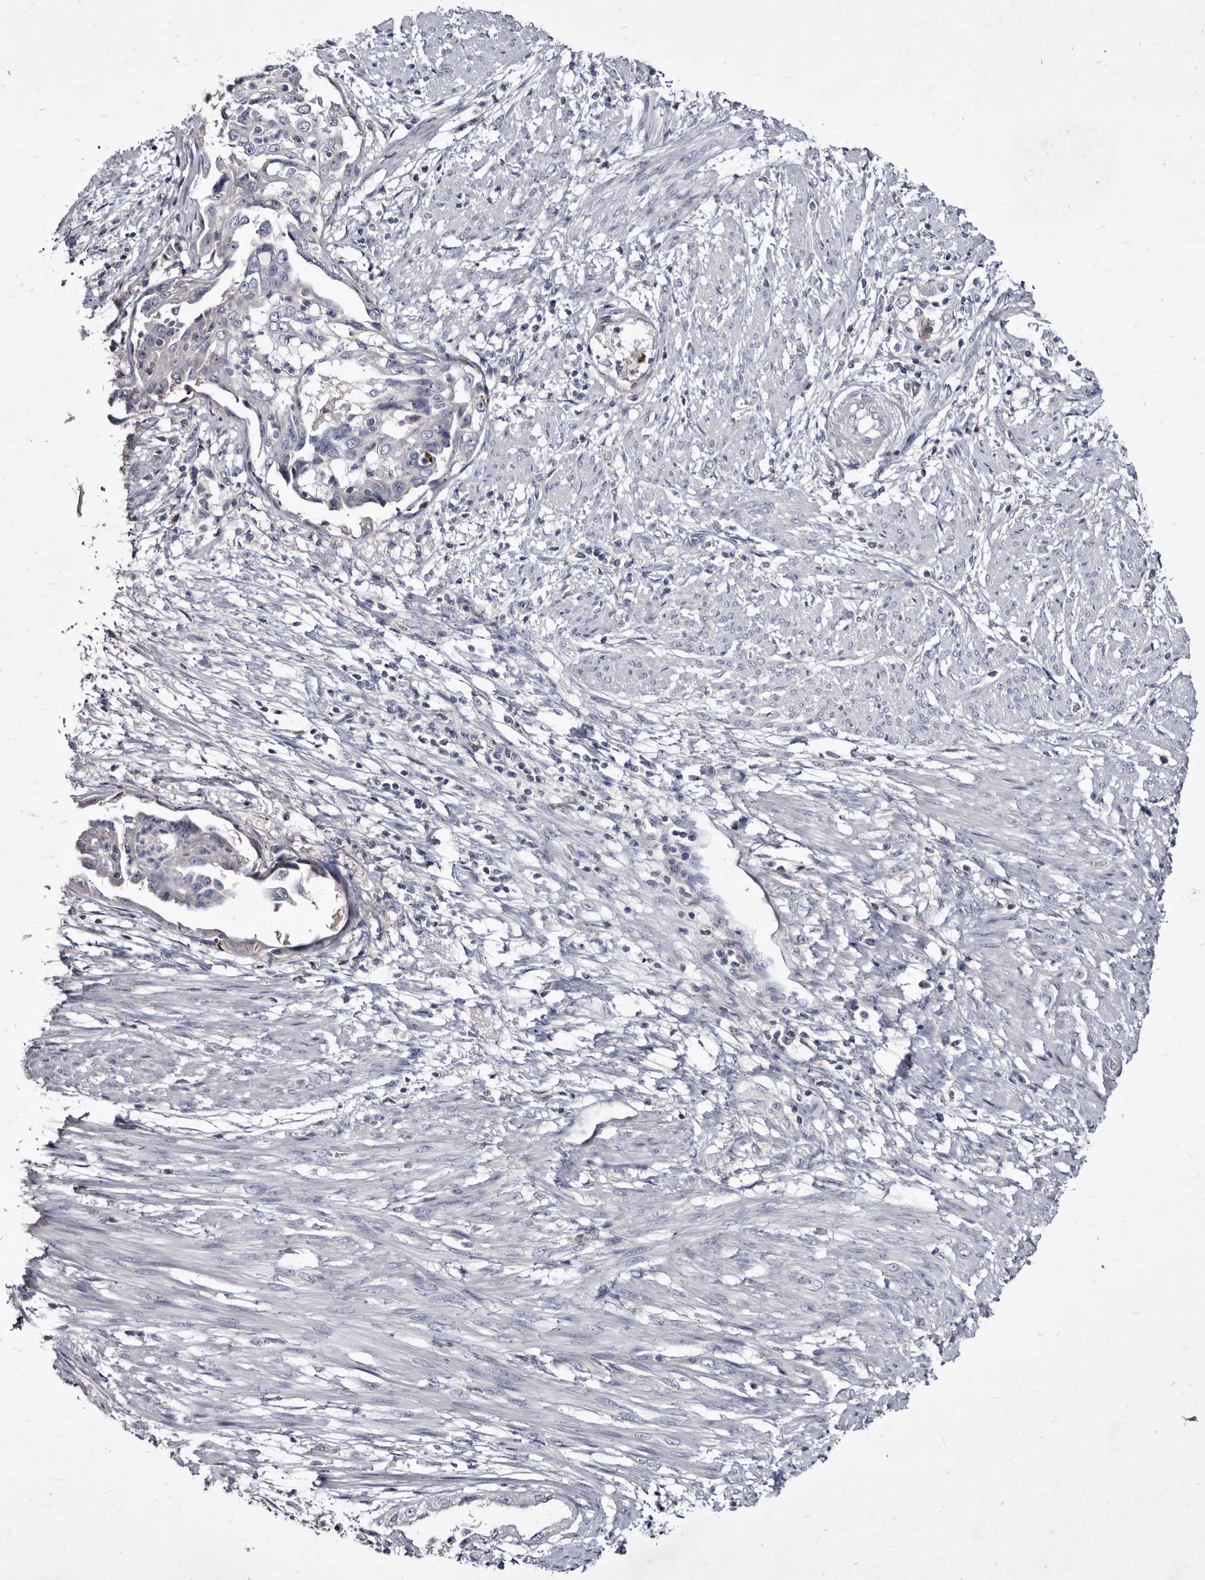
{"staining": {"intensity": "negative", "quantity": "none", "location": "none"}, "tissue": "endometrial cancer", "cell_type": "Tumor cells", "image_type": "cancer", "snomed": [{"axis": "morphology", "description": "Adenocarcinoma, NOS"}, {"axis": "topography", "description": "Endometrium"}], "caption": "Immunohistochemical staining of human adenocarcinoma (endometrial) exhibits no significant staining in tumor cells. (DAB immunohistochemistry visualized using brightfield microscopy, high magnification).", "gene": "SLC39A2", "patient": {"sex": "female", "age": 85}}